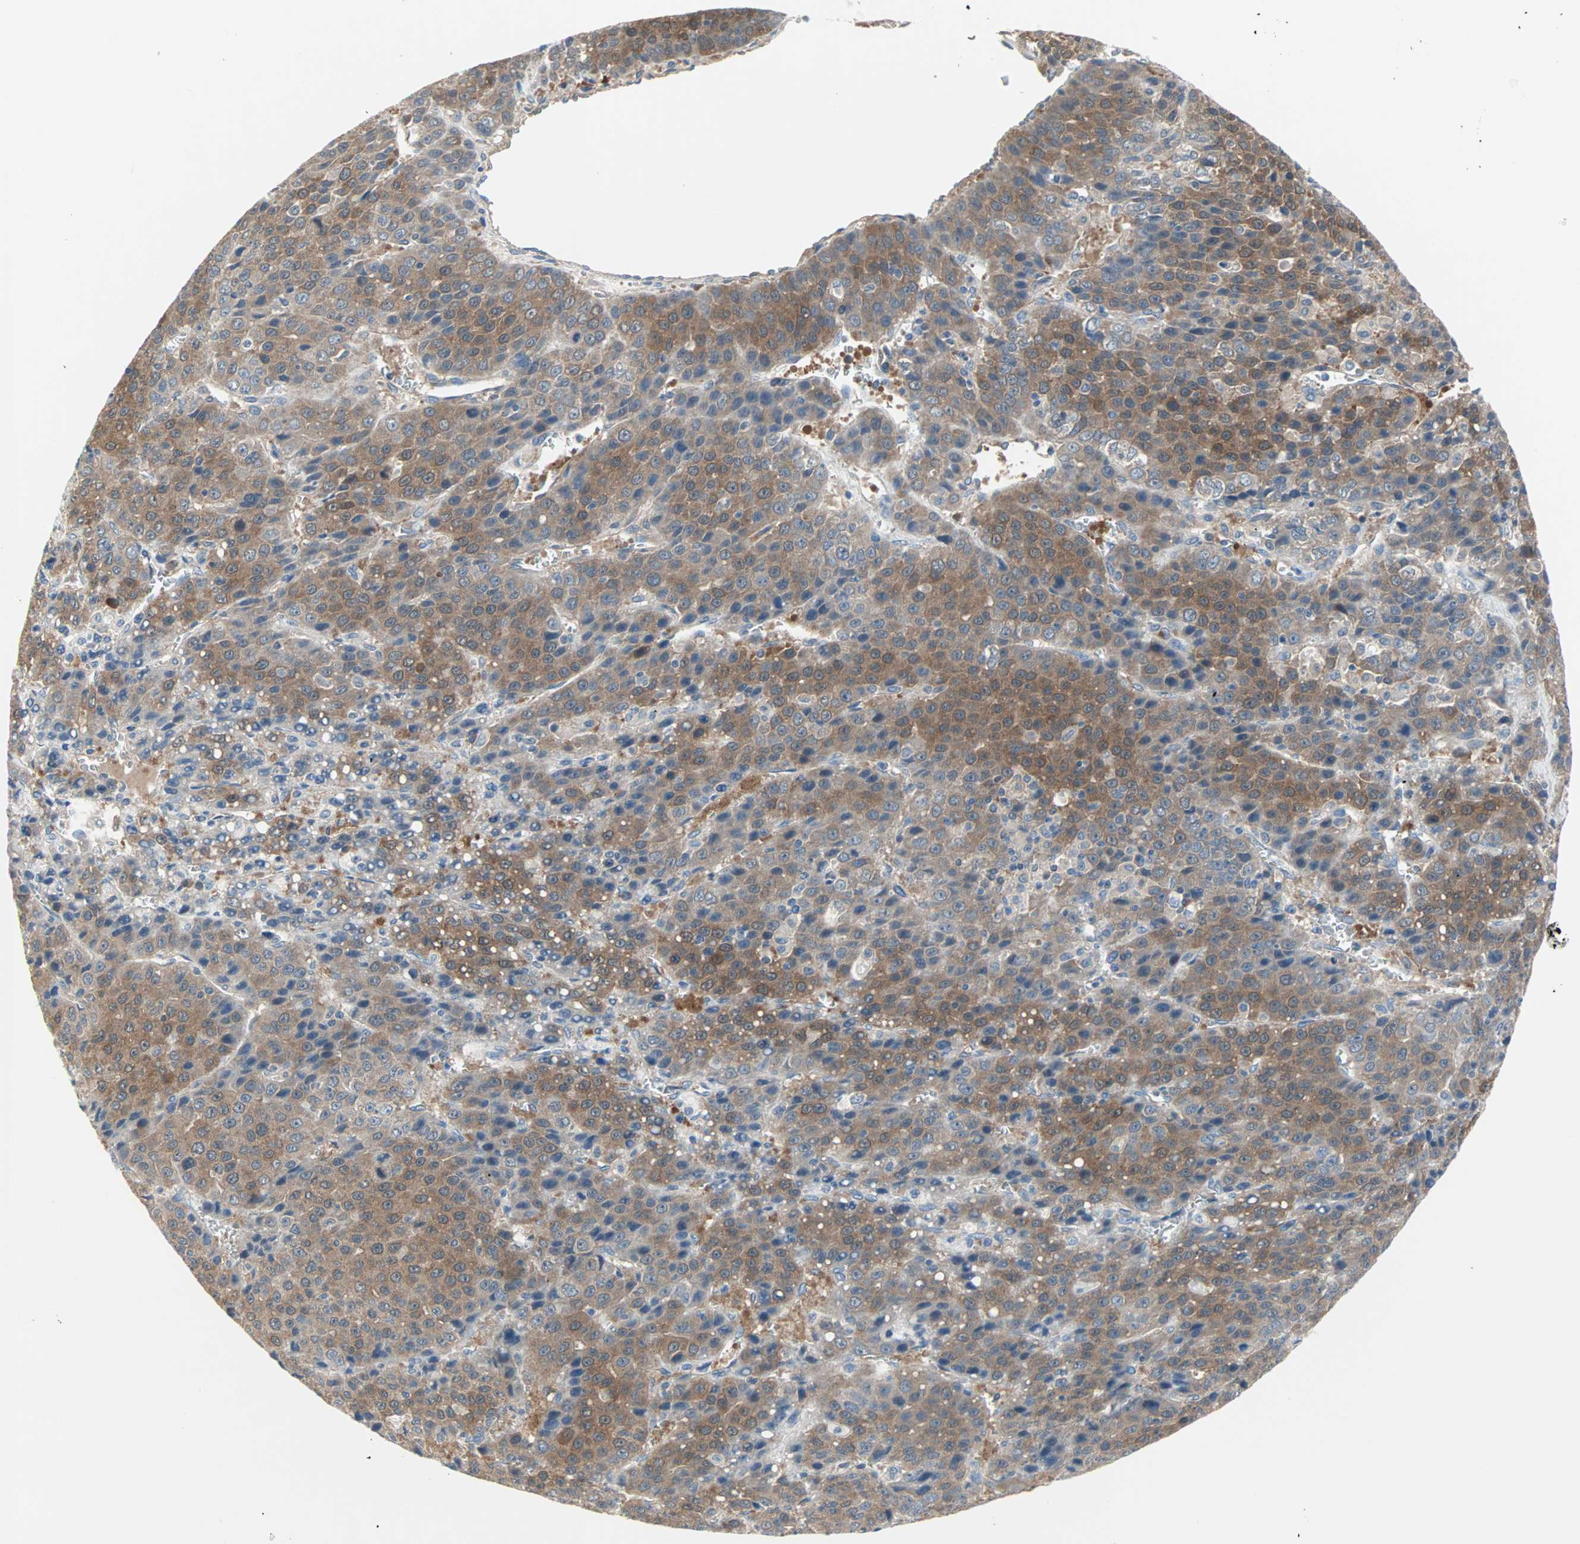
{"staining": {"intensity": "strong", "quantity": ">75%", "location": "cytoplasmic/membranous"}, "tissue": "liver cancer", "cell_type": "Tumor cells", "image_type": "cancer", "snomed": [{"axis": "morphology", "description": "Carcinoma, Hepatocellular, NOS"}, {"axis": "topography", "description": "Liver"}], "caption": "This image demonstrates immunohistochemistry staining of human liver hepatocellular carcinoma, with high strong cytoplasmic/membranous expression in approximately >75% of tumor cells.", "gene": "MPI", "patient": {"sex": "female", "age": 53}}